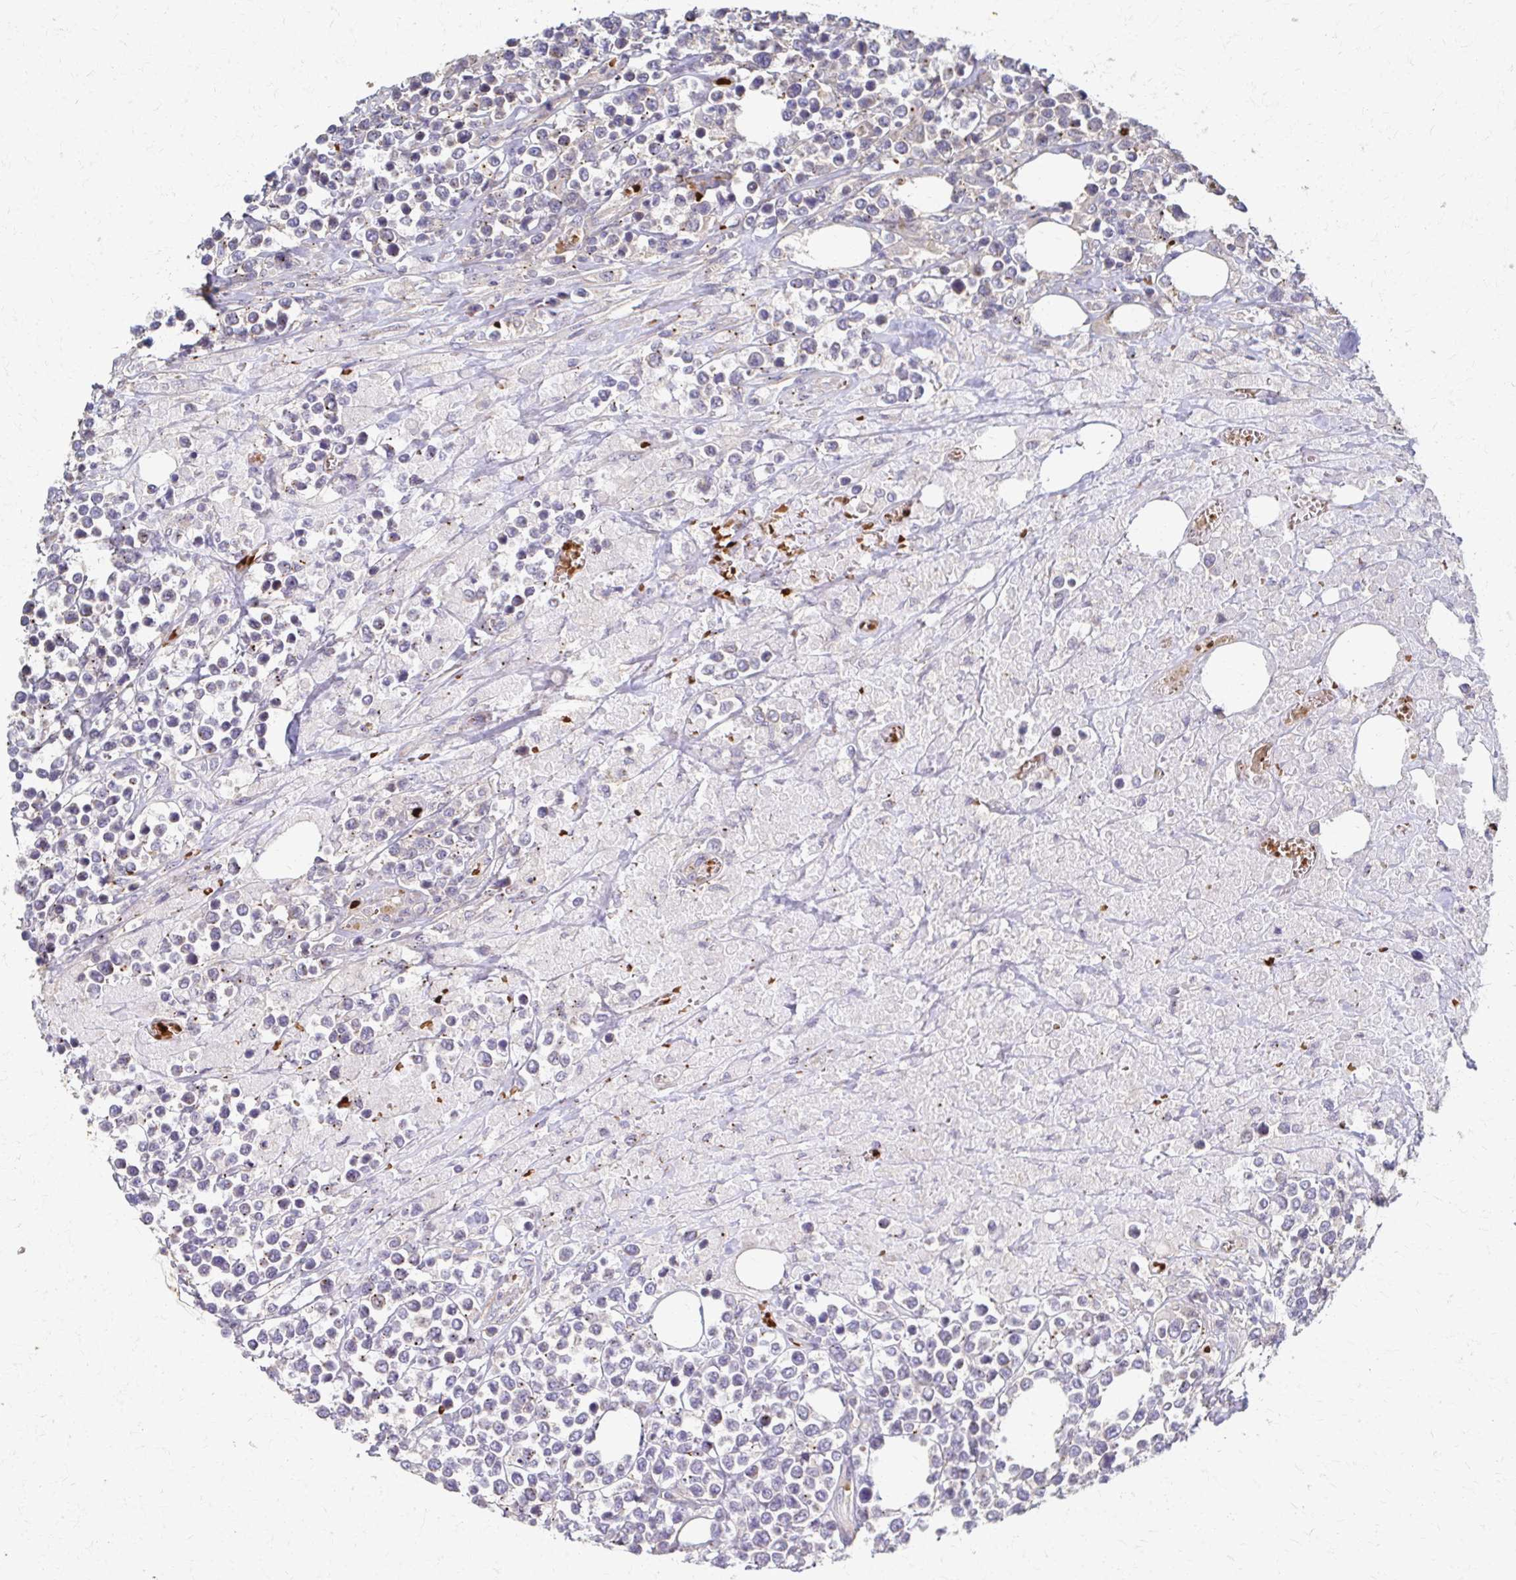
{"staining": {"intensity": "moderate", "quantity": "<25%", "location": "cytoplasmic/membranous"}, "tissue": "lymphoma", "cell_type": "Tumor cells", "image_type": "cancer", "snomed": [{"axis": "morphology", "description": "Malignant lymphoma, non-Hodgkin's type, High grade"}, {"axis": "topography", "description": "Soft tissue"}], "caption": "Human high-grade malignant lymphoma, non-Hodgkin's type stained with a protein marker shows moderate staining in tumor cells.", "gene": "SKA2", "patient": {"sex": "female", "age": 56}}